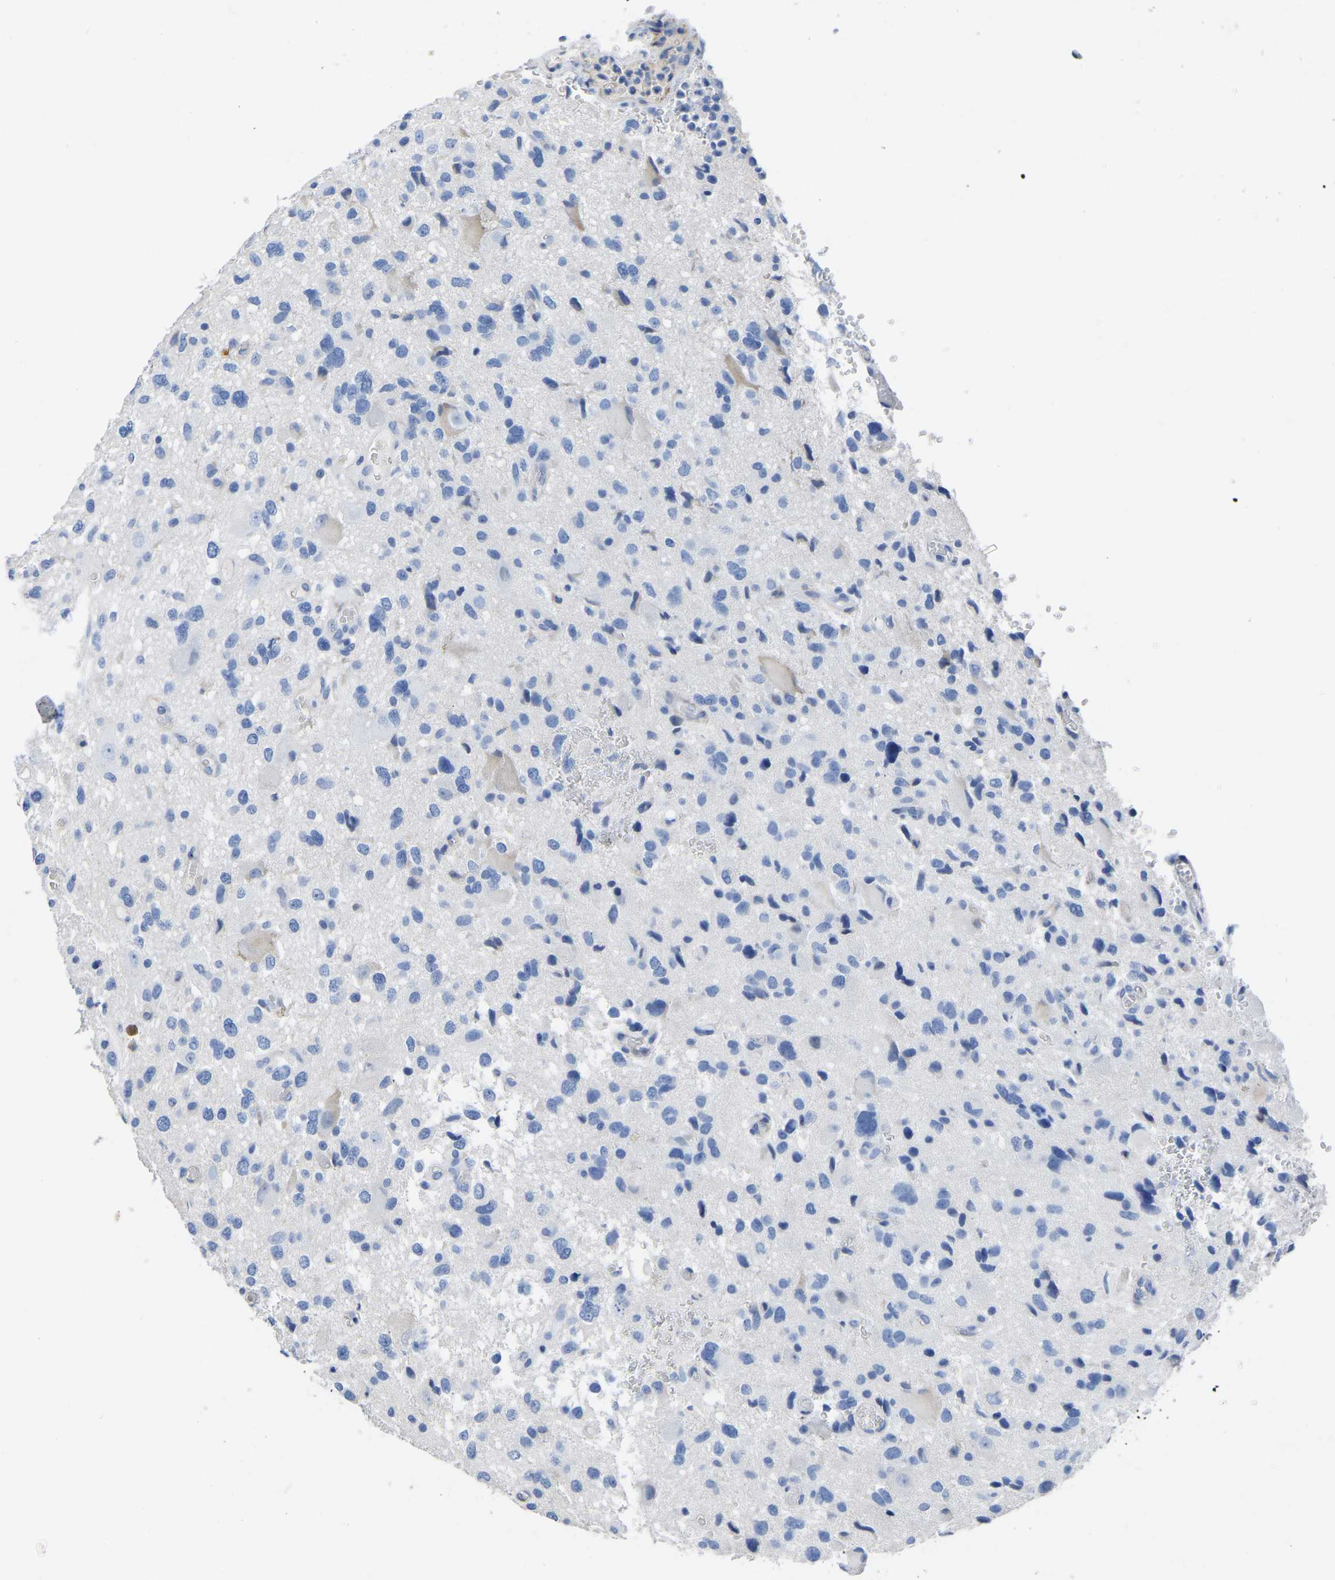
{"staining": {"intensity": "negative", "quantity": "none", "location": "none"}, "tissue": "glioma", "cell_type": "Tumor cells", "image_type": "cancer", "snomed": [{"axis": "morphology", "description": "Glioma, malignant, High grade"}, {"axis": "topography", "description": "Brain"}], "caption": "Immunohistochemical staining of human malignant glioma (high-grade) demonstrates no significant staining in tumor cells.", "gene": "SLC45A3", "patient": {"sex": "male", "age": 33}}